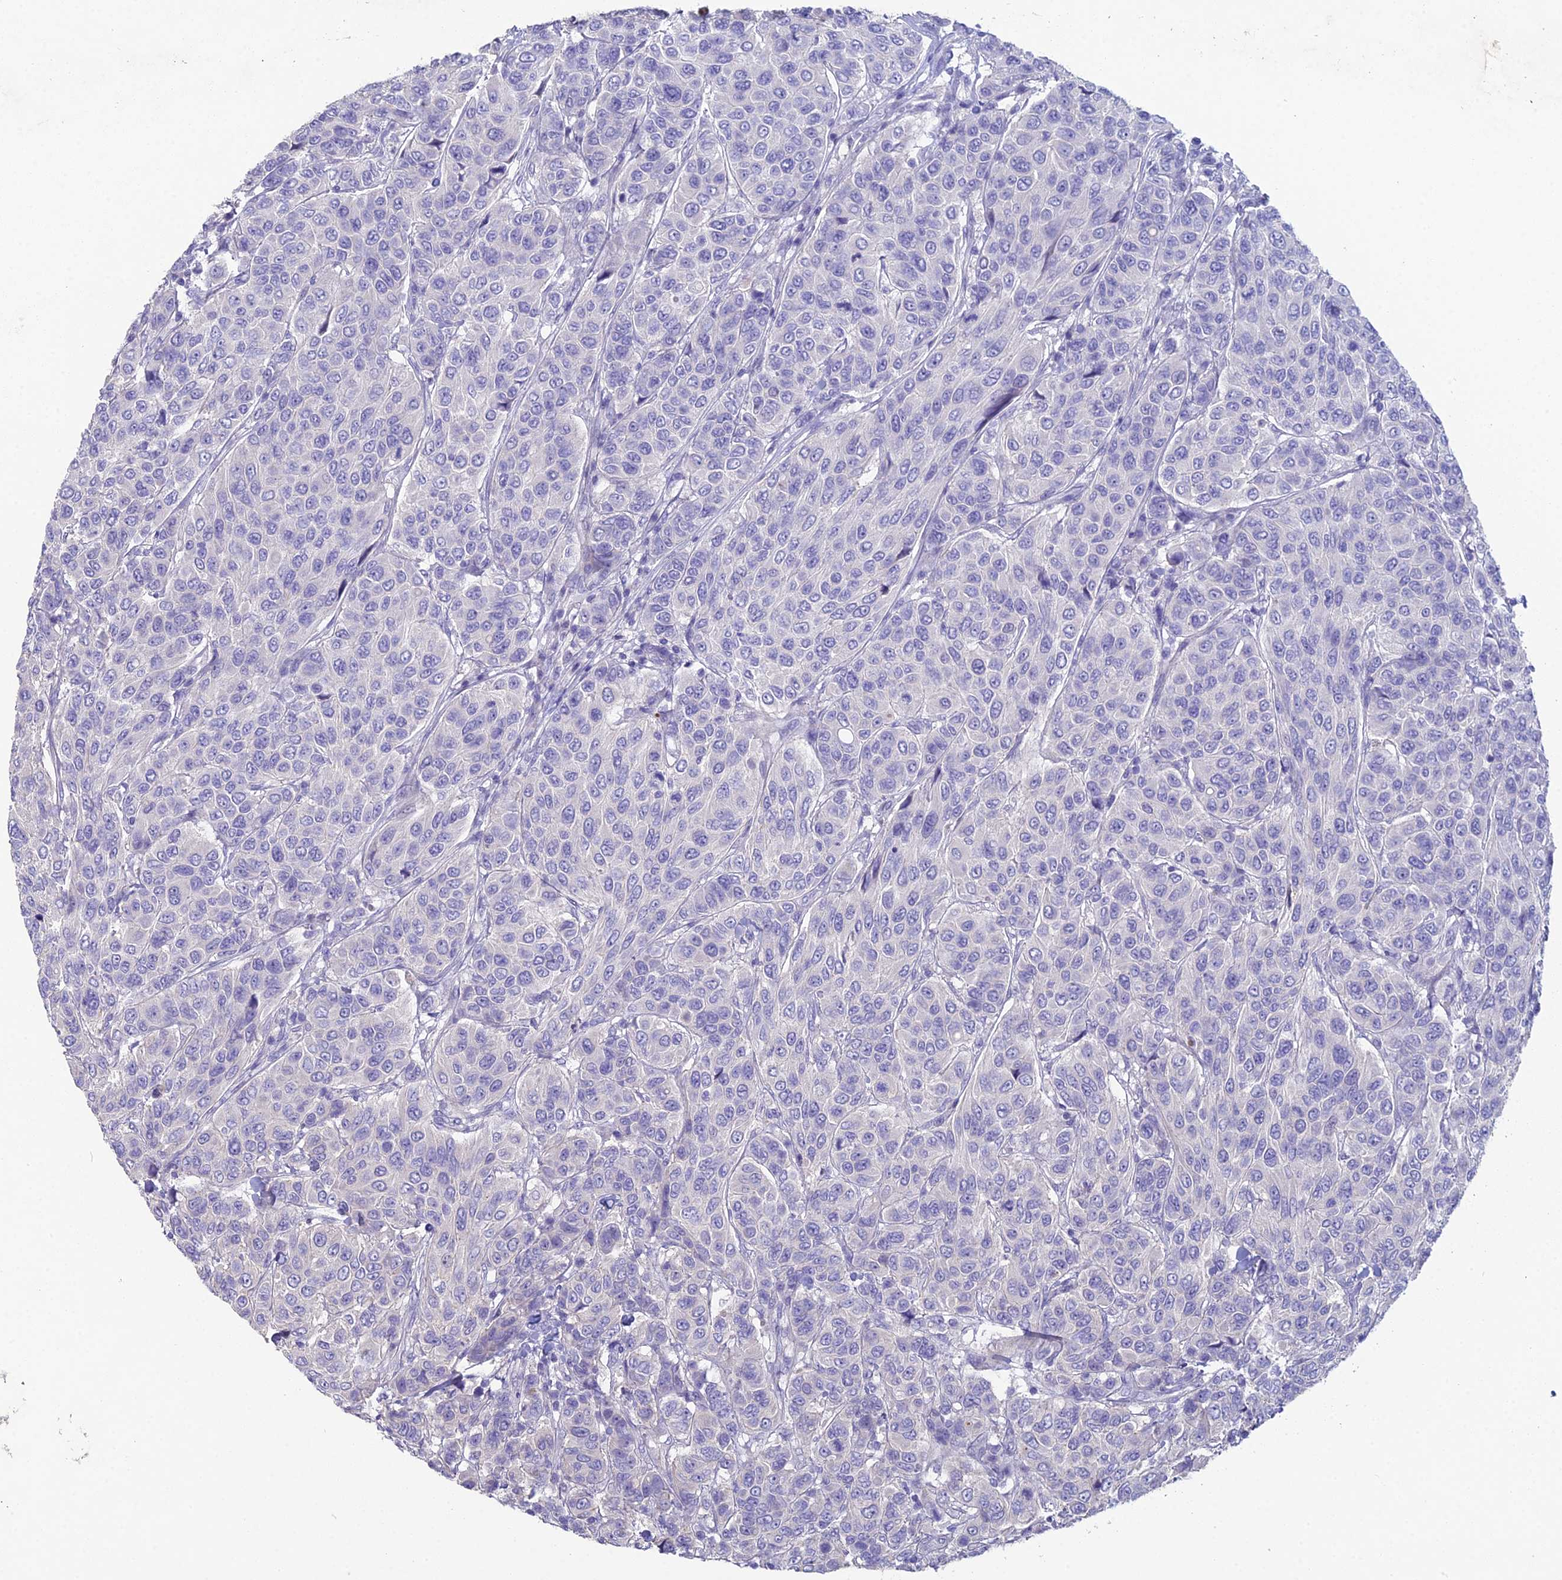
{"staining": {"intensity": "negative", "quantity": "none", "location": "none"}, "tissue": "breast cancer", "cell_type": "Tumor cells", "image_type": "cancer", "snomed": [{"axis": "morphology", "description": "Duct carcinoma"}, {"axis": "topography", "description": "Breast"}], "caption": "Immunohistochemistry (IHC) photomicrograph of neoplastic tissue: intraductal carcinoma (breast) stained with DAB (3,3'-diaminobenzidine) shows no significant protein positivity in tumor cells.", "gene": "NCAM1", "patient": {"sex": "female", "age": 55}}